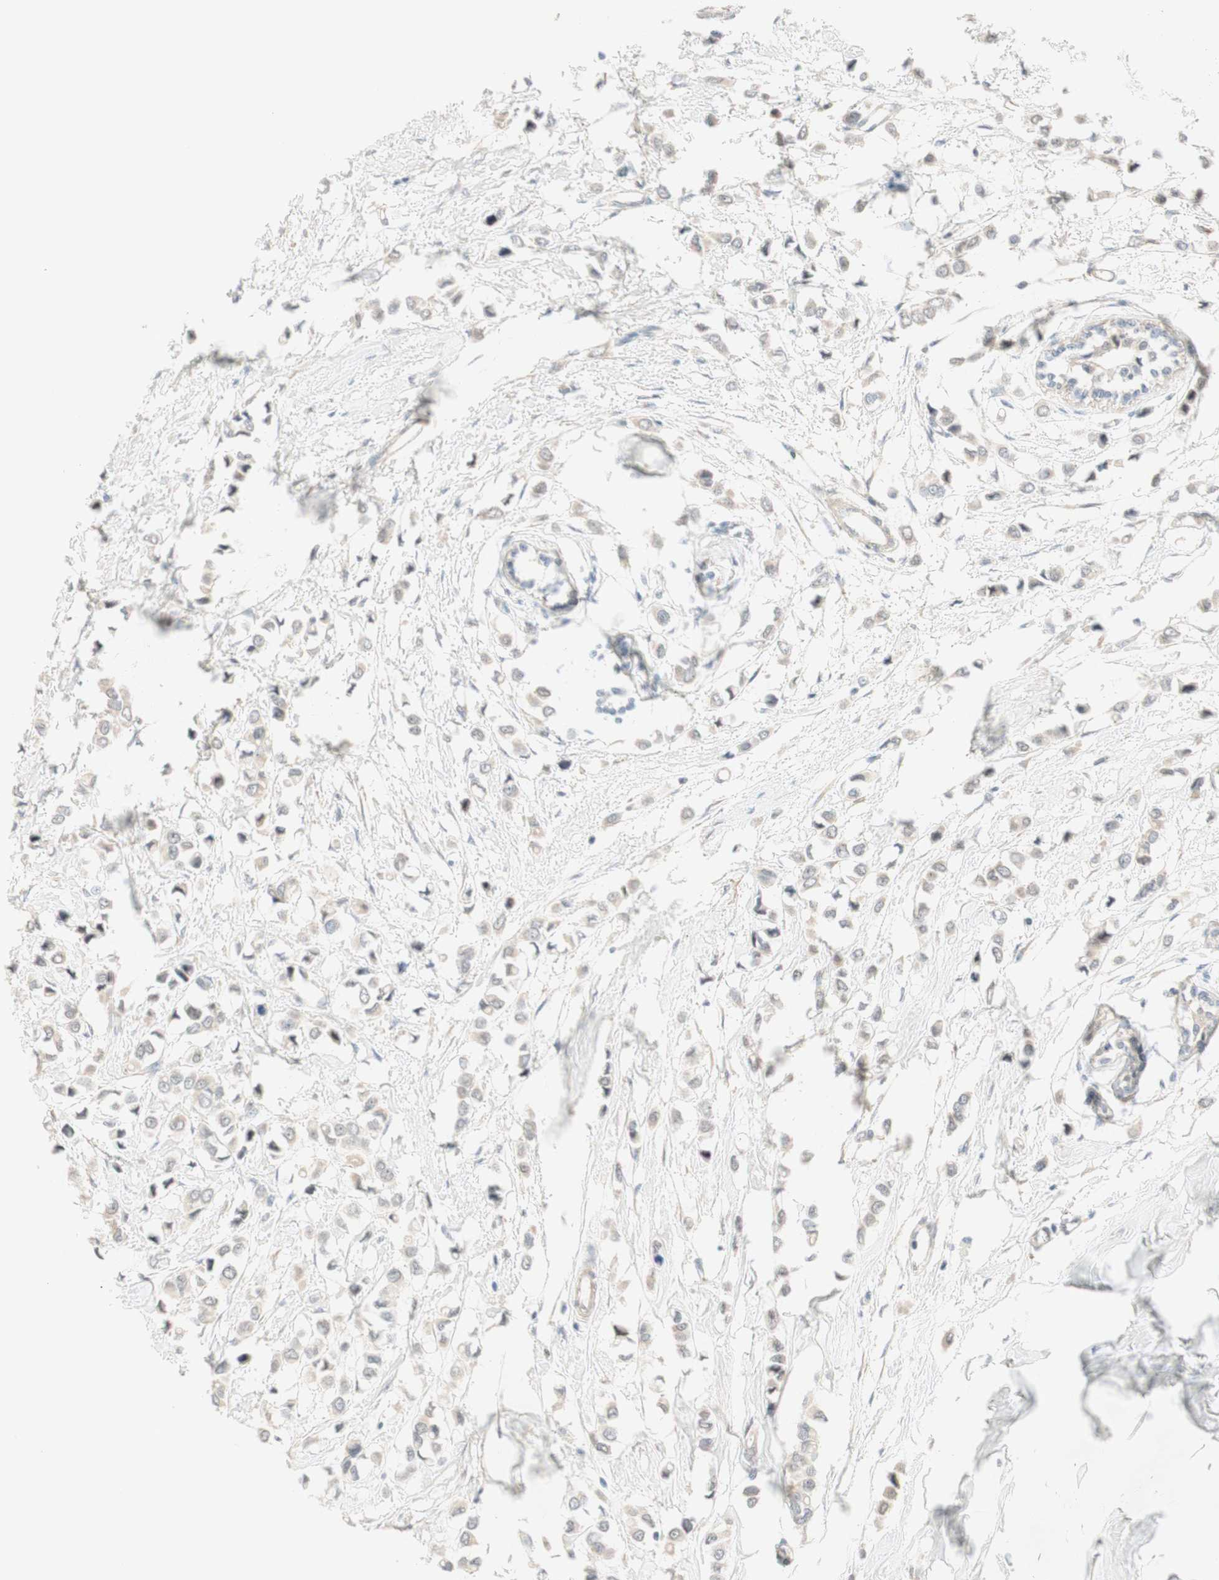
{"staining": {"intensity": "weak", "quantity": "<25%", "location": "cytoplasmic/membranous"}, "tissue": "breast cancer", "cell_type": "Tumor cells", "image_type": "cancer", "snomed": [{"axis": "morphology", "description": "Lobular carcinoma"}, {"axis": "topography", "description": "Breast"}], "caption": "Protein analysis of breast lobular carcinoma demonstrates no significant expression in tumor cells.", "gene": "RFNG", "patient": {"sex": "female", "age": 51}}